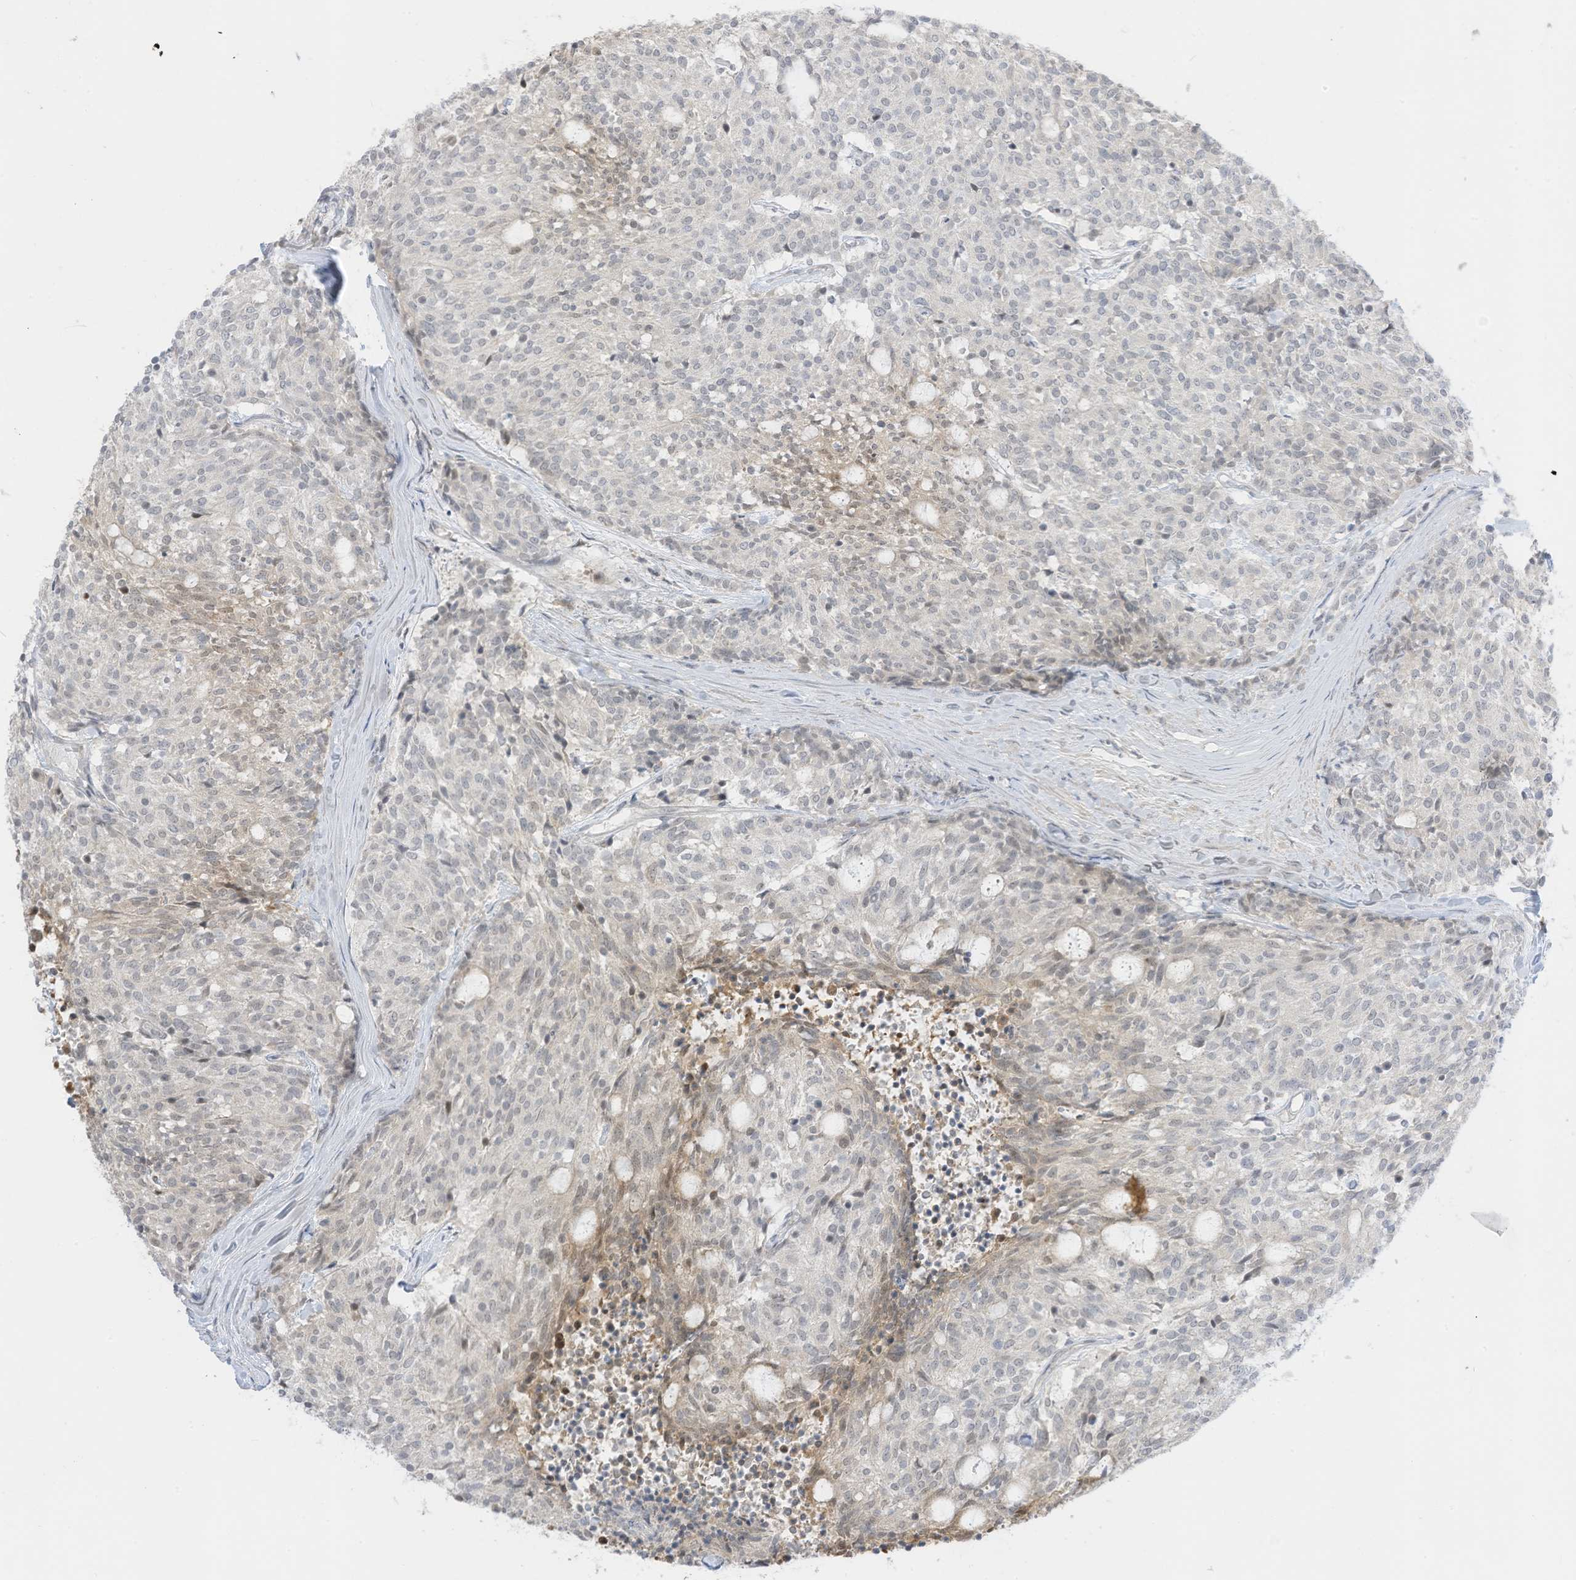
{"staining": {"intensity": "weak", "quantity": "<25%", "location": "cytoplasmic/membranous"}, "tissue": "carcinoid", "cell_type": "Tumor cells", "image_type": "cancer", "snomed": [{"axis": "morphology", "description": "Carcinoid, malignant, NOS"}, {"axis": "topography", "description": "Pancreas"}], "caption": "DAB immunohistochemical staining of human carcinoid (malignant) reveals no significant expression in tumor cells.", "gene": "ASPRV1", "patient": {"sex": "female", "age": 54}}